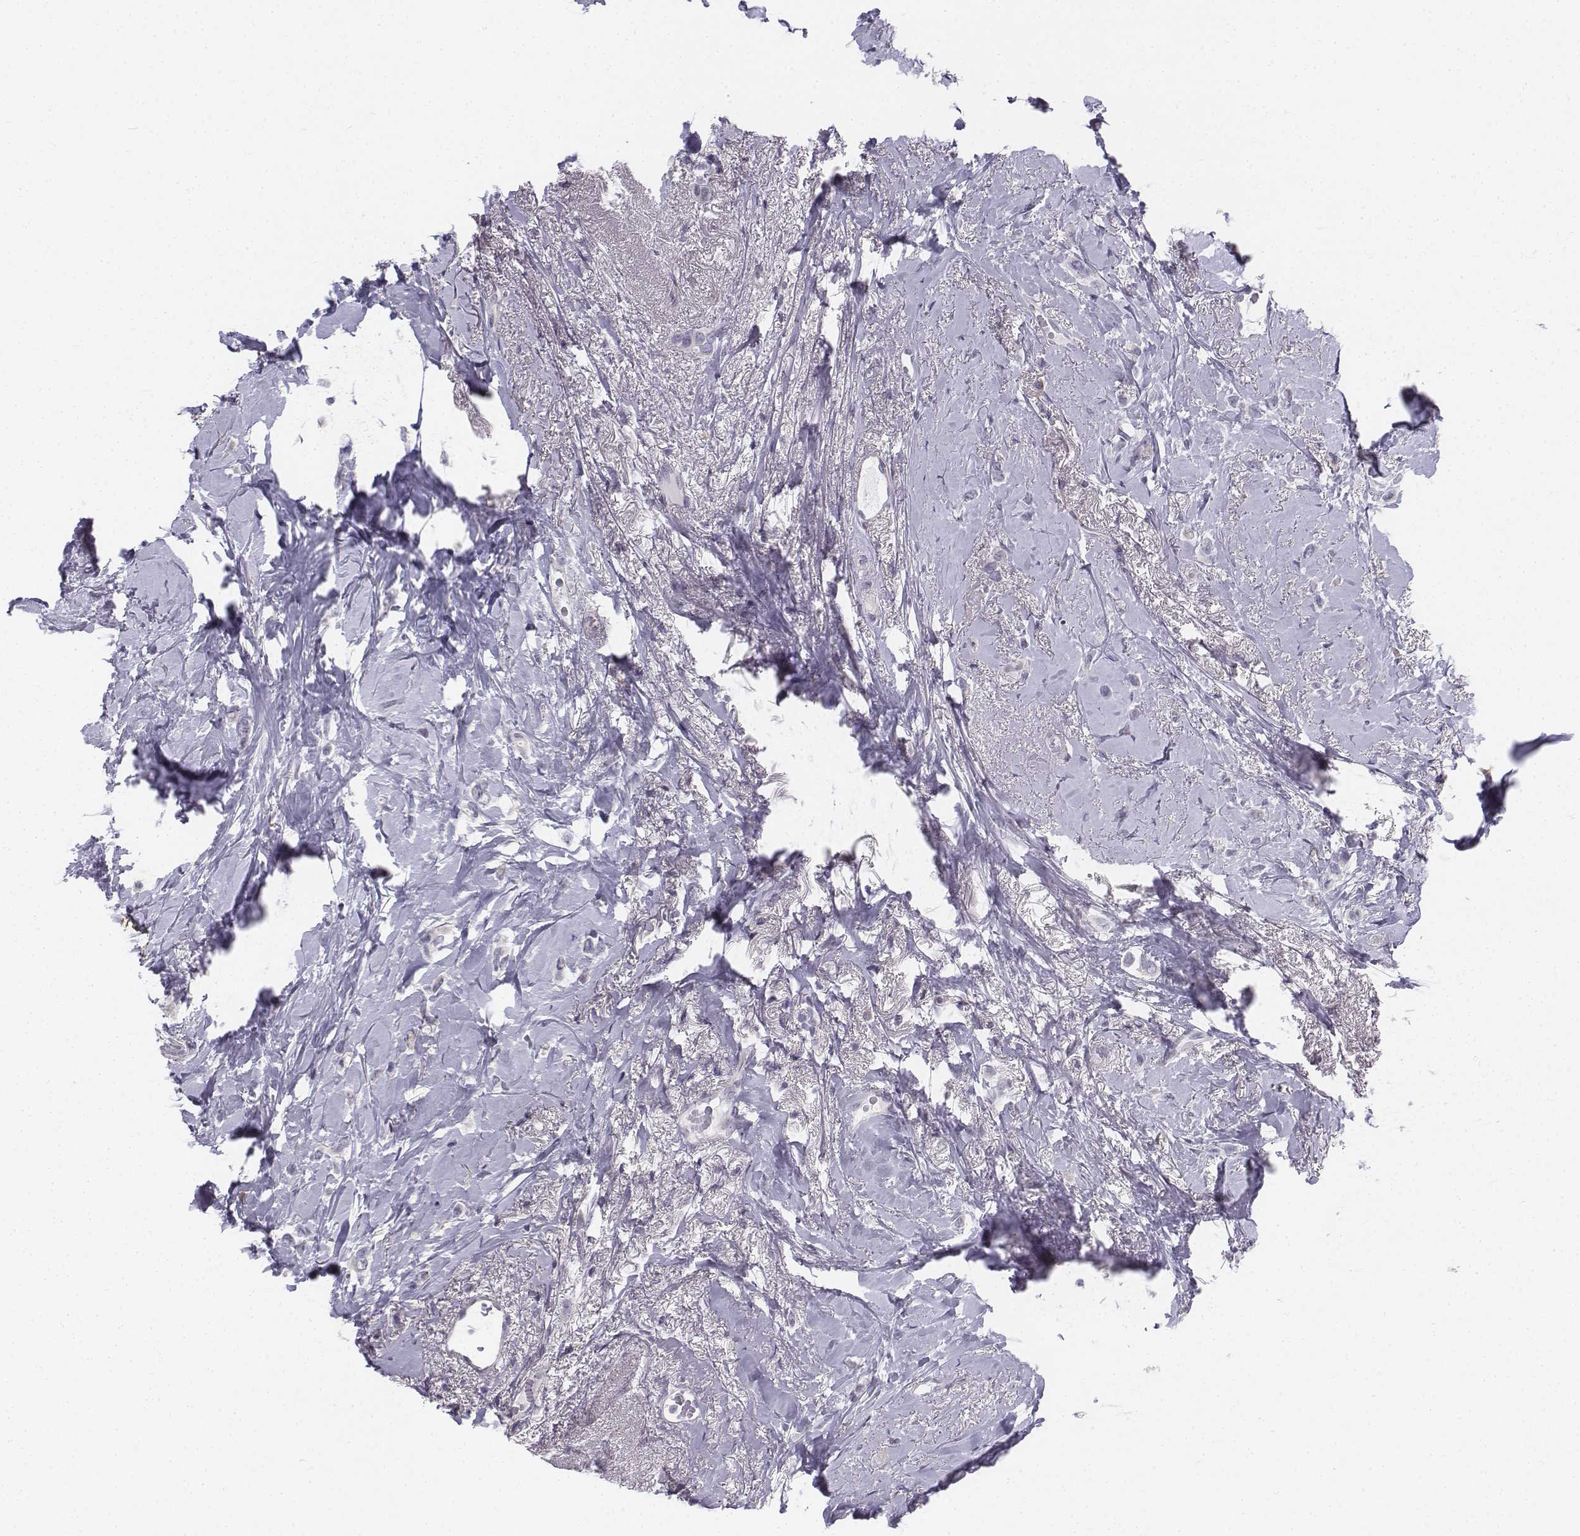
{"staining": {"intensity": "negative", "quantity": "none", "location": "none"}, "tissue": "breast cancer", "cell_type": "Tumor cells", "image_type": "cancer", "snomed": [{"axis": "morphology", "description": "Lobular carcinoma"}, {"axis": "topography", "description": "Breast"}], "caption": "Immunohistochemical staining of human breast cancer (lobular carcinoma) shows no significant expression in tumor cells.", "gene": "PENK", "patient": {"sex": "female", "age": 66}}